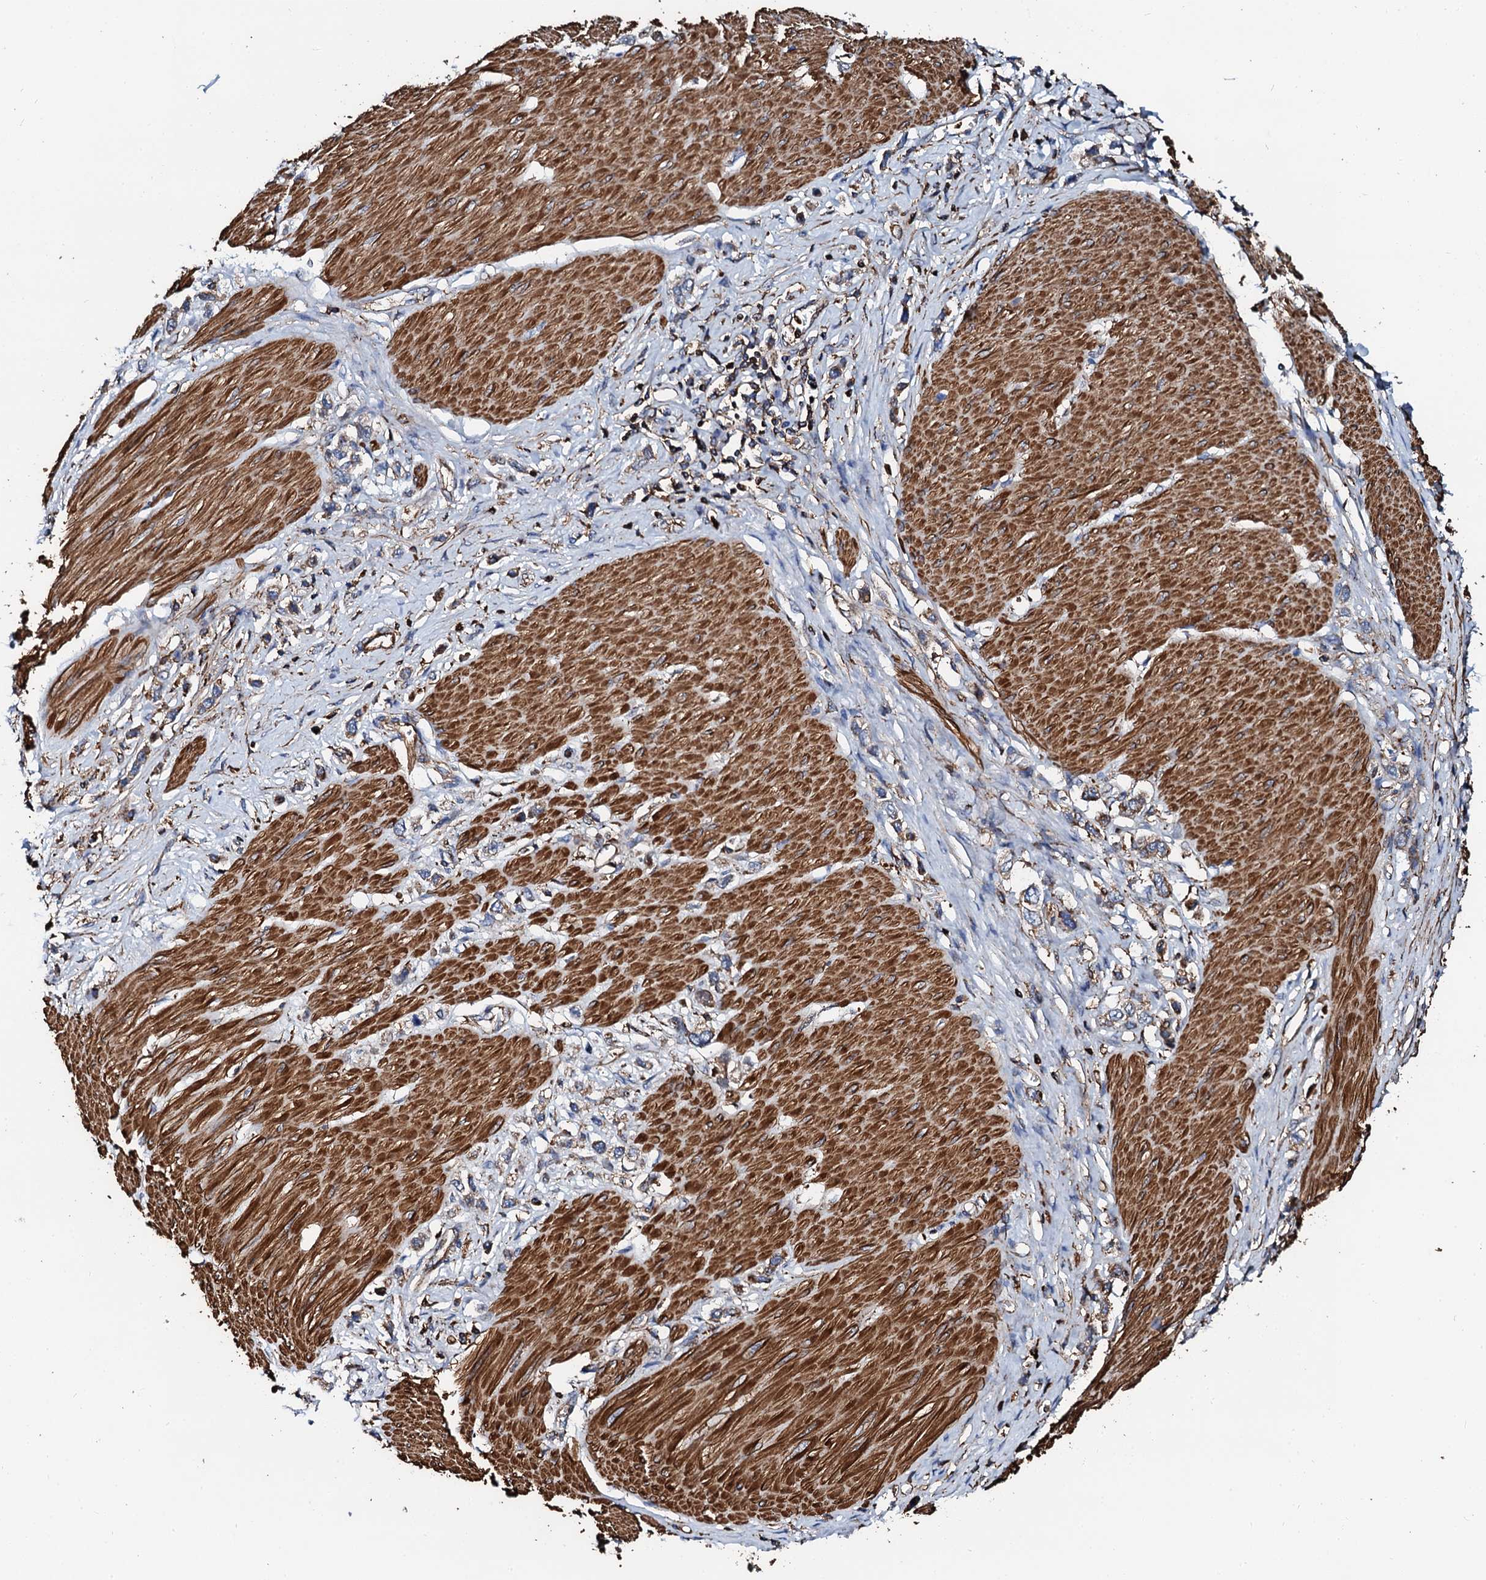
{"staining": {"intensity": "weak", "quantity": ">75%", "location": "cytoplasmic/membranous"}, "tissue": "stomach cancer", "cell_type": "Tumor cells", "image_type": "cancer", "snomed": [{"axis": "morphology", "description": "Normal tissue, NOS"}, {"axis": "morphology", "description": "Adenocarcinoma, NOS"}, {"axis": "topography", "description": "Stomach, upper"}, {"axis": "topography", "description": "Stomach"}], "caption": "Protein staining by immunohistochemistry displays weak cytoplasmic/membranous expression in about >75% of tumor cells in stomach cancer (adenocarcinoma).", "gene": "INTS10", "patient": {"sex": "female", "age": 65}}